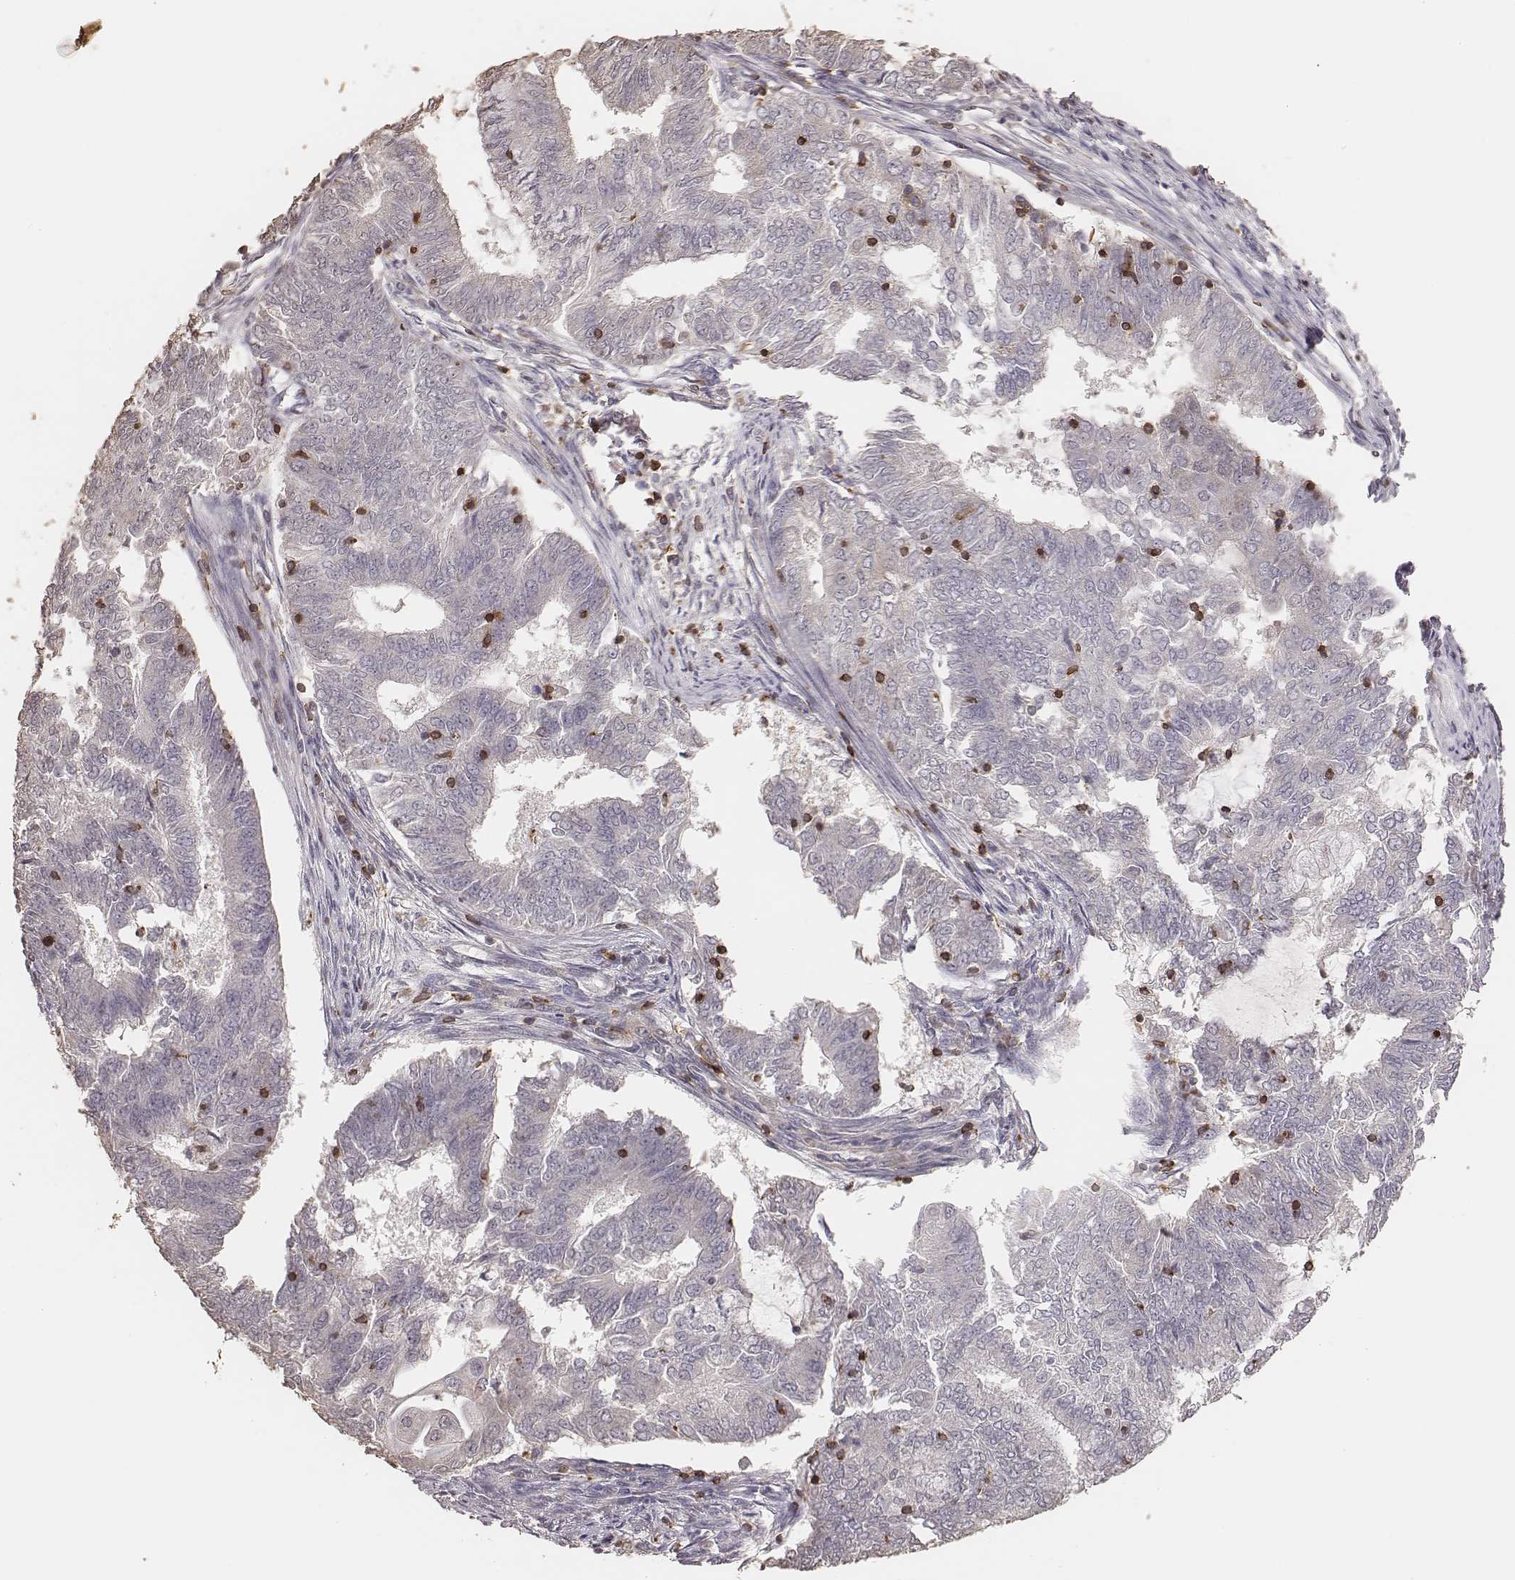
{"staining": {"intensity": "negative", "quantity": "none", "location": "none"}, "tissue": "endometrial cancer", "cell_type": "Tumor cells", "image_type": "cancer", "snomed": [{"axis": "morphology", "description": "Adenocarcinoma, NOS"}, {"axis": "topography", "description": "Endometrium"}], "caption": "Tumor cells are negative for brown protein staining in endometrial adenocarcinoma.", "gene": "PILRA", "patient": {"sex": "female", "age": 62}}